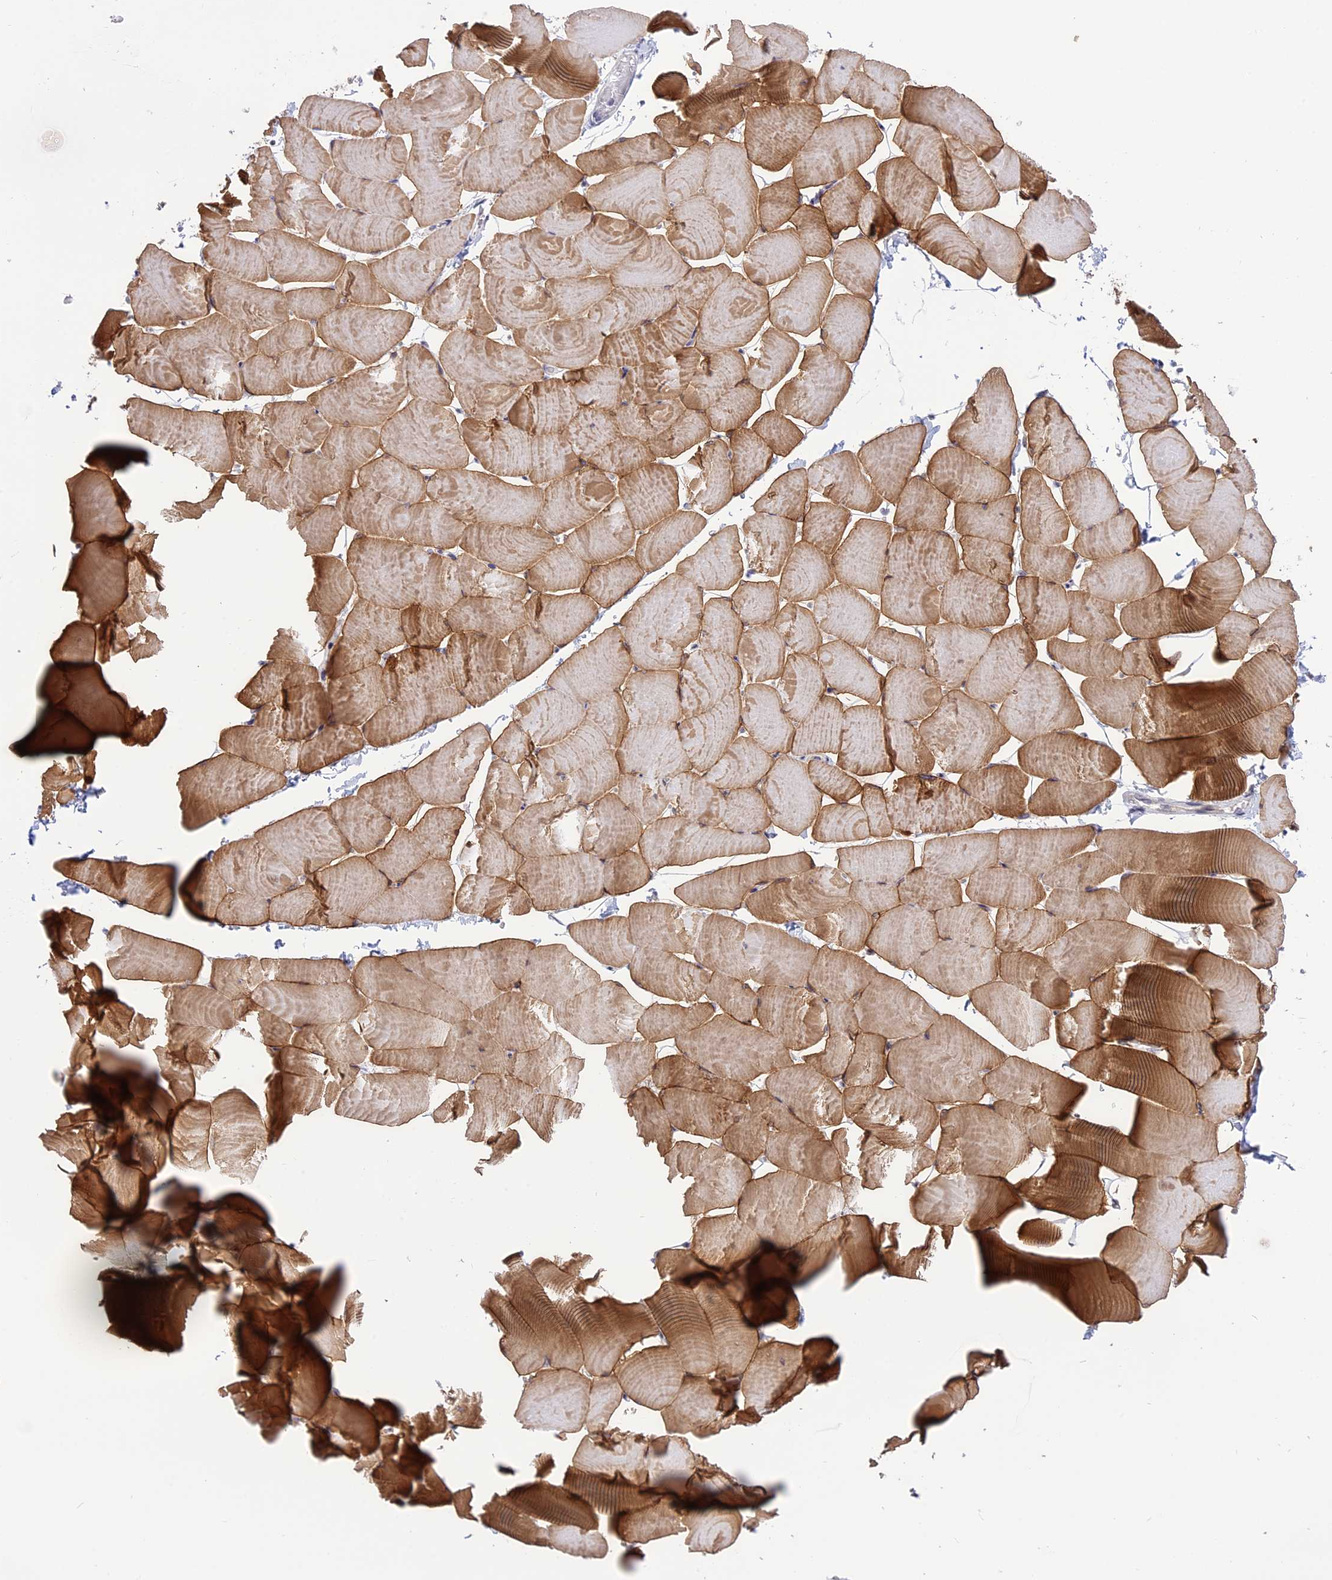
{"staining": {"intensity": "strong", "quantity": ">75%", "location": "cytoplasmic/membranous"}, "tissue": "skeletal muscle", "cell_type": "Myocytes", "image_type": "normal", "snomed": [{"axis": "morphology", "description": "Normal tissue, NOS"}, {"axis": "topography", "description": "Skeletal muscle"}], "caption": "The micrograph reveals immunohistochemical staining of normal skeletal muscle. There is strong cytoplasmic/membranous expression is appreciated in about >75% of myocytes.", "gene": "ZNF837", "patient": {"sex": "male", "age": 25}}